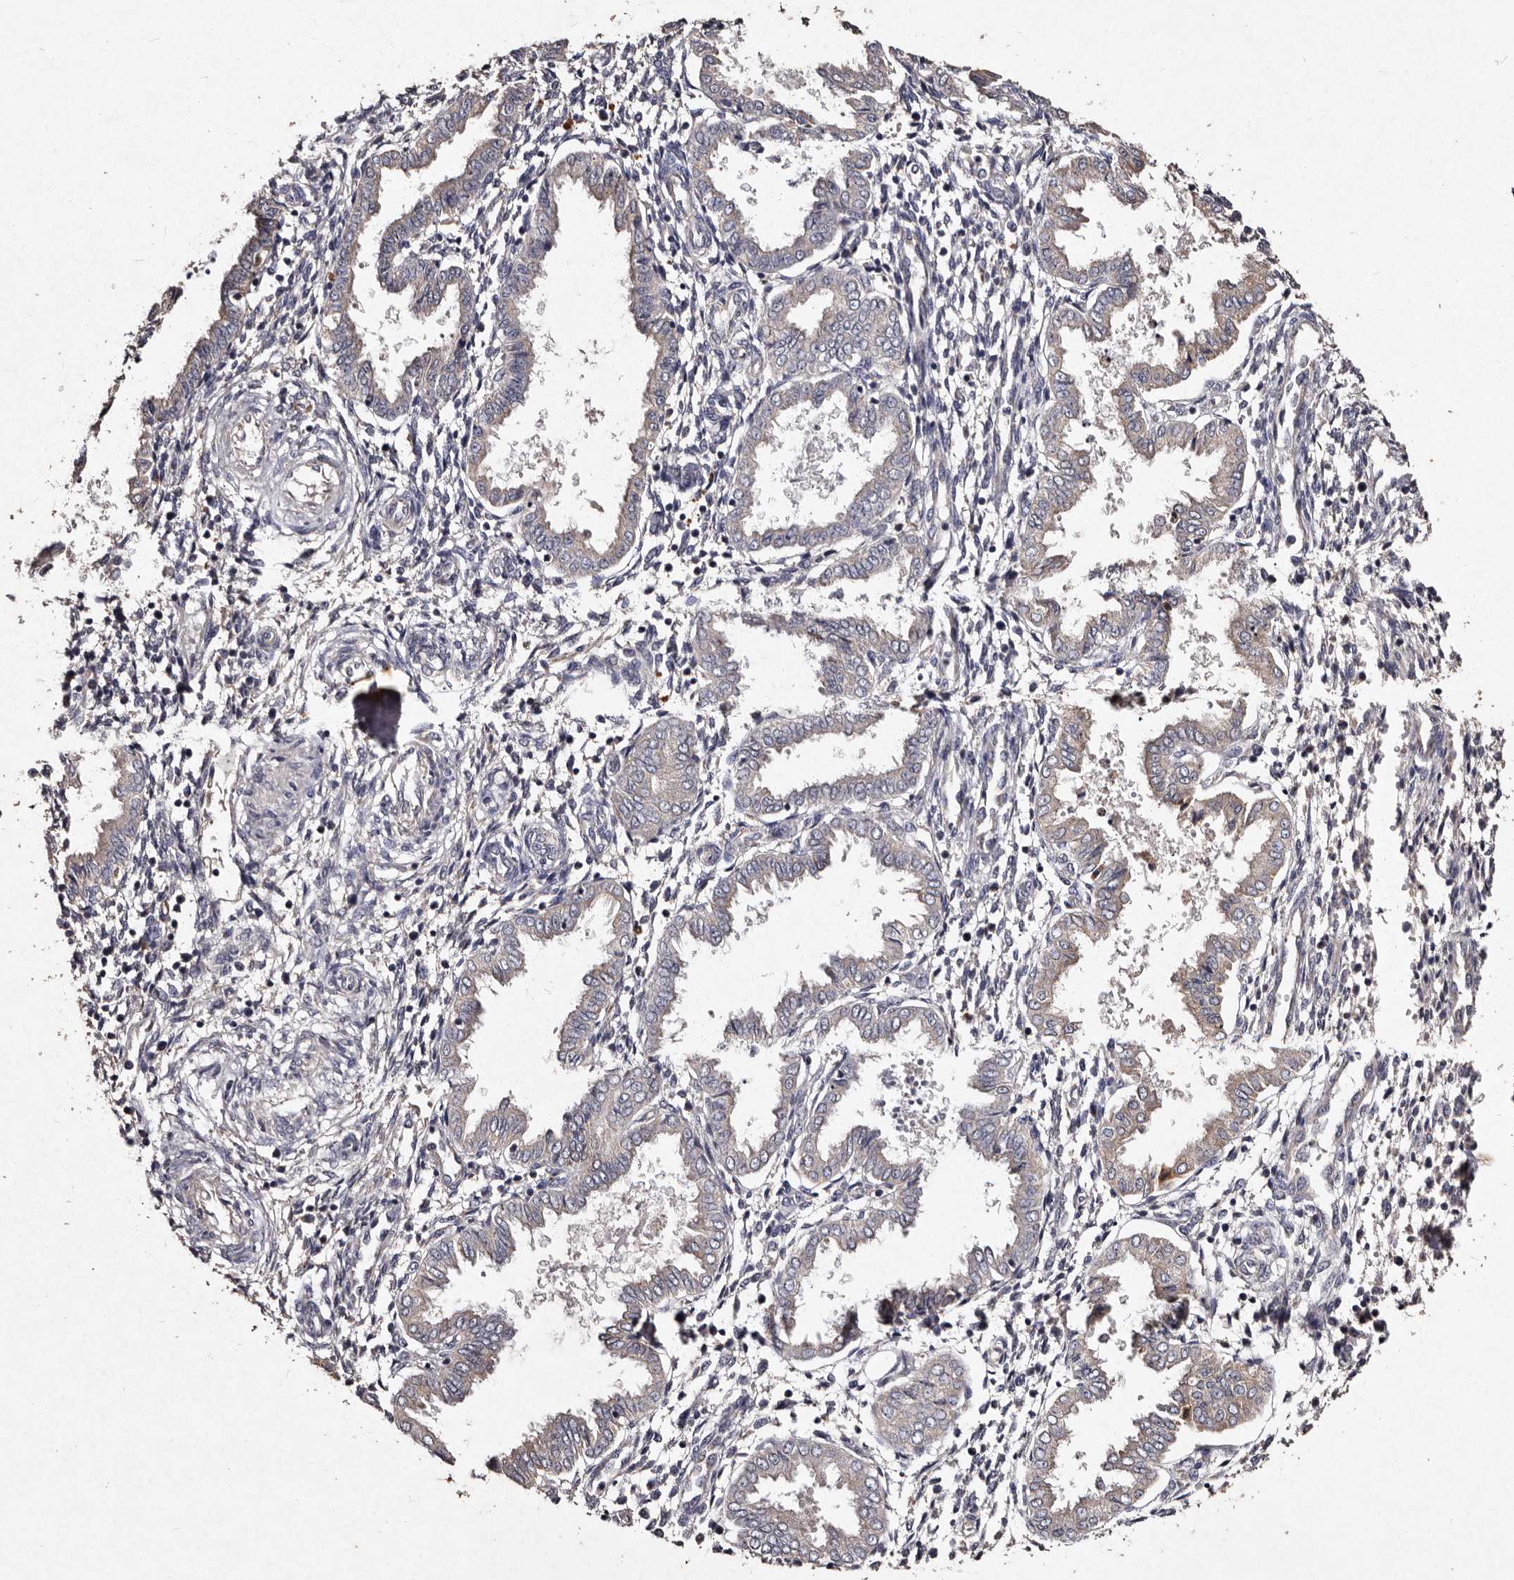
{"staining": {"intensity": "negative", "quantity": "none", "location": "none"}, "tissue": "endometrium", "cell_type": "Cells in endometrial stroma", "image_type": "normal", "snomed": [{"axis": "morphology", "description": "Normal tissue, NOS"}, {"axis": "topography", "description": "Endometrium"}], "caption": "Immunohistochemistry photomicrograph of unremarkable human endometrium stained for a protein (brown), which exhibits no expression in cells in endometrial stroma.", "gene": "TFB1M", "patient": {"sex": "female", "age": 33}}